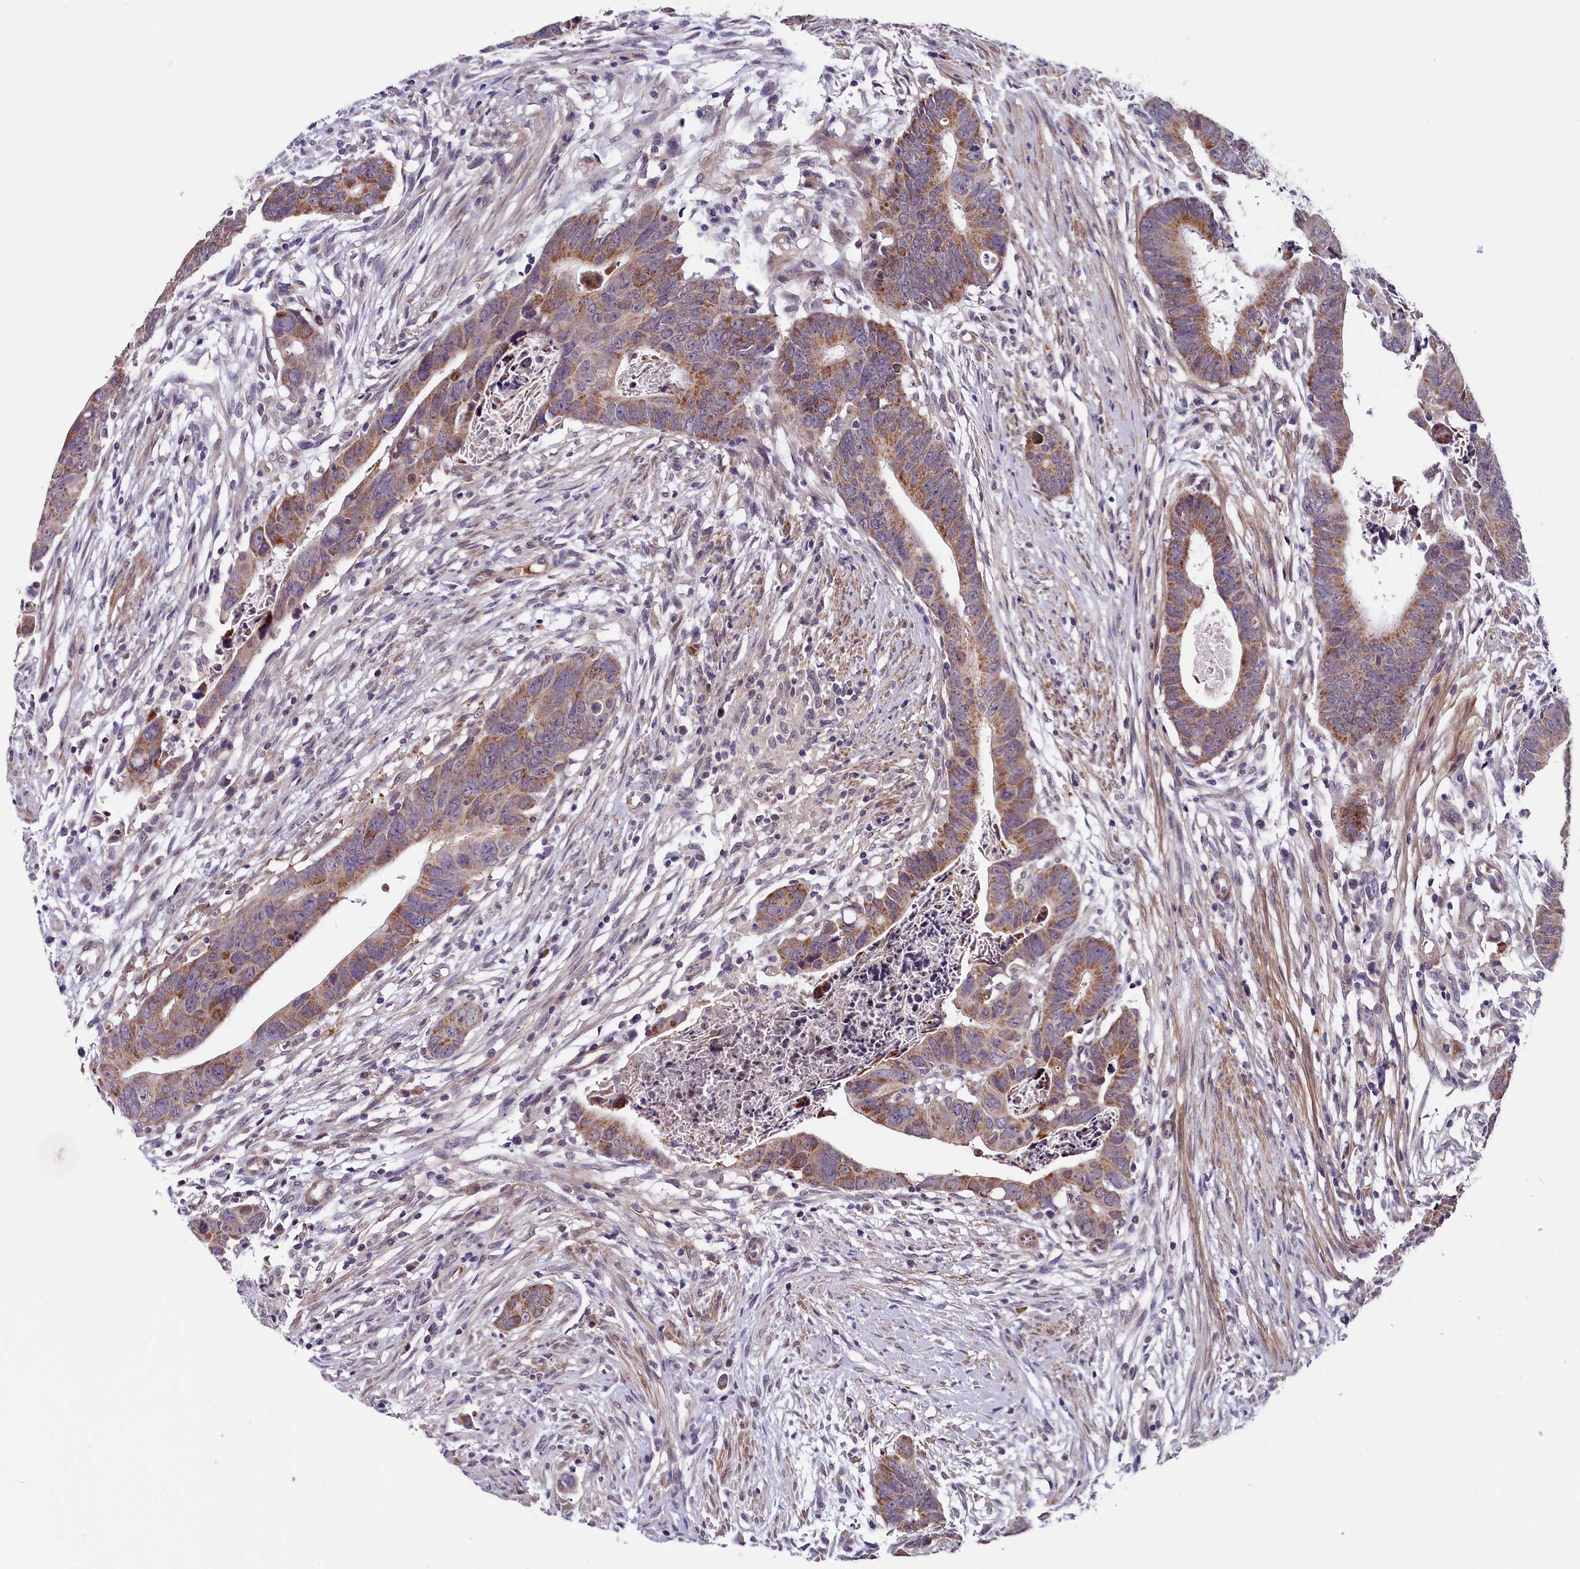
{"staining": {"intensity": "moderate", "quantity": ">75%", "location": "cytoplasmic/membranous"}, "tissue": "colorectal cancer", "cell_type": "Tumor cells", "image_type": "cancer", "snomed": [{"axis": "morphology", "description": "Adenocarcinoma, NOS"}, {"axis": "topography", "description": "Rectum"}], "caption": "Protein staining of colorectal cancer (adenocarcinoma) tissue shows moderate cytoplasmic/membranous expression in about >75% of tumor cells.", "gene": "SLC39A6", "patient": {"sex": "female", "age": 65}}